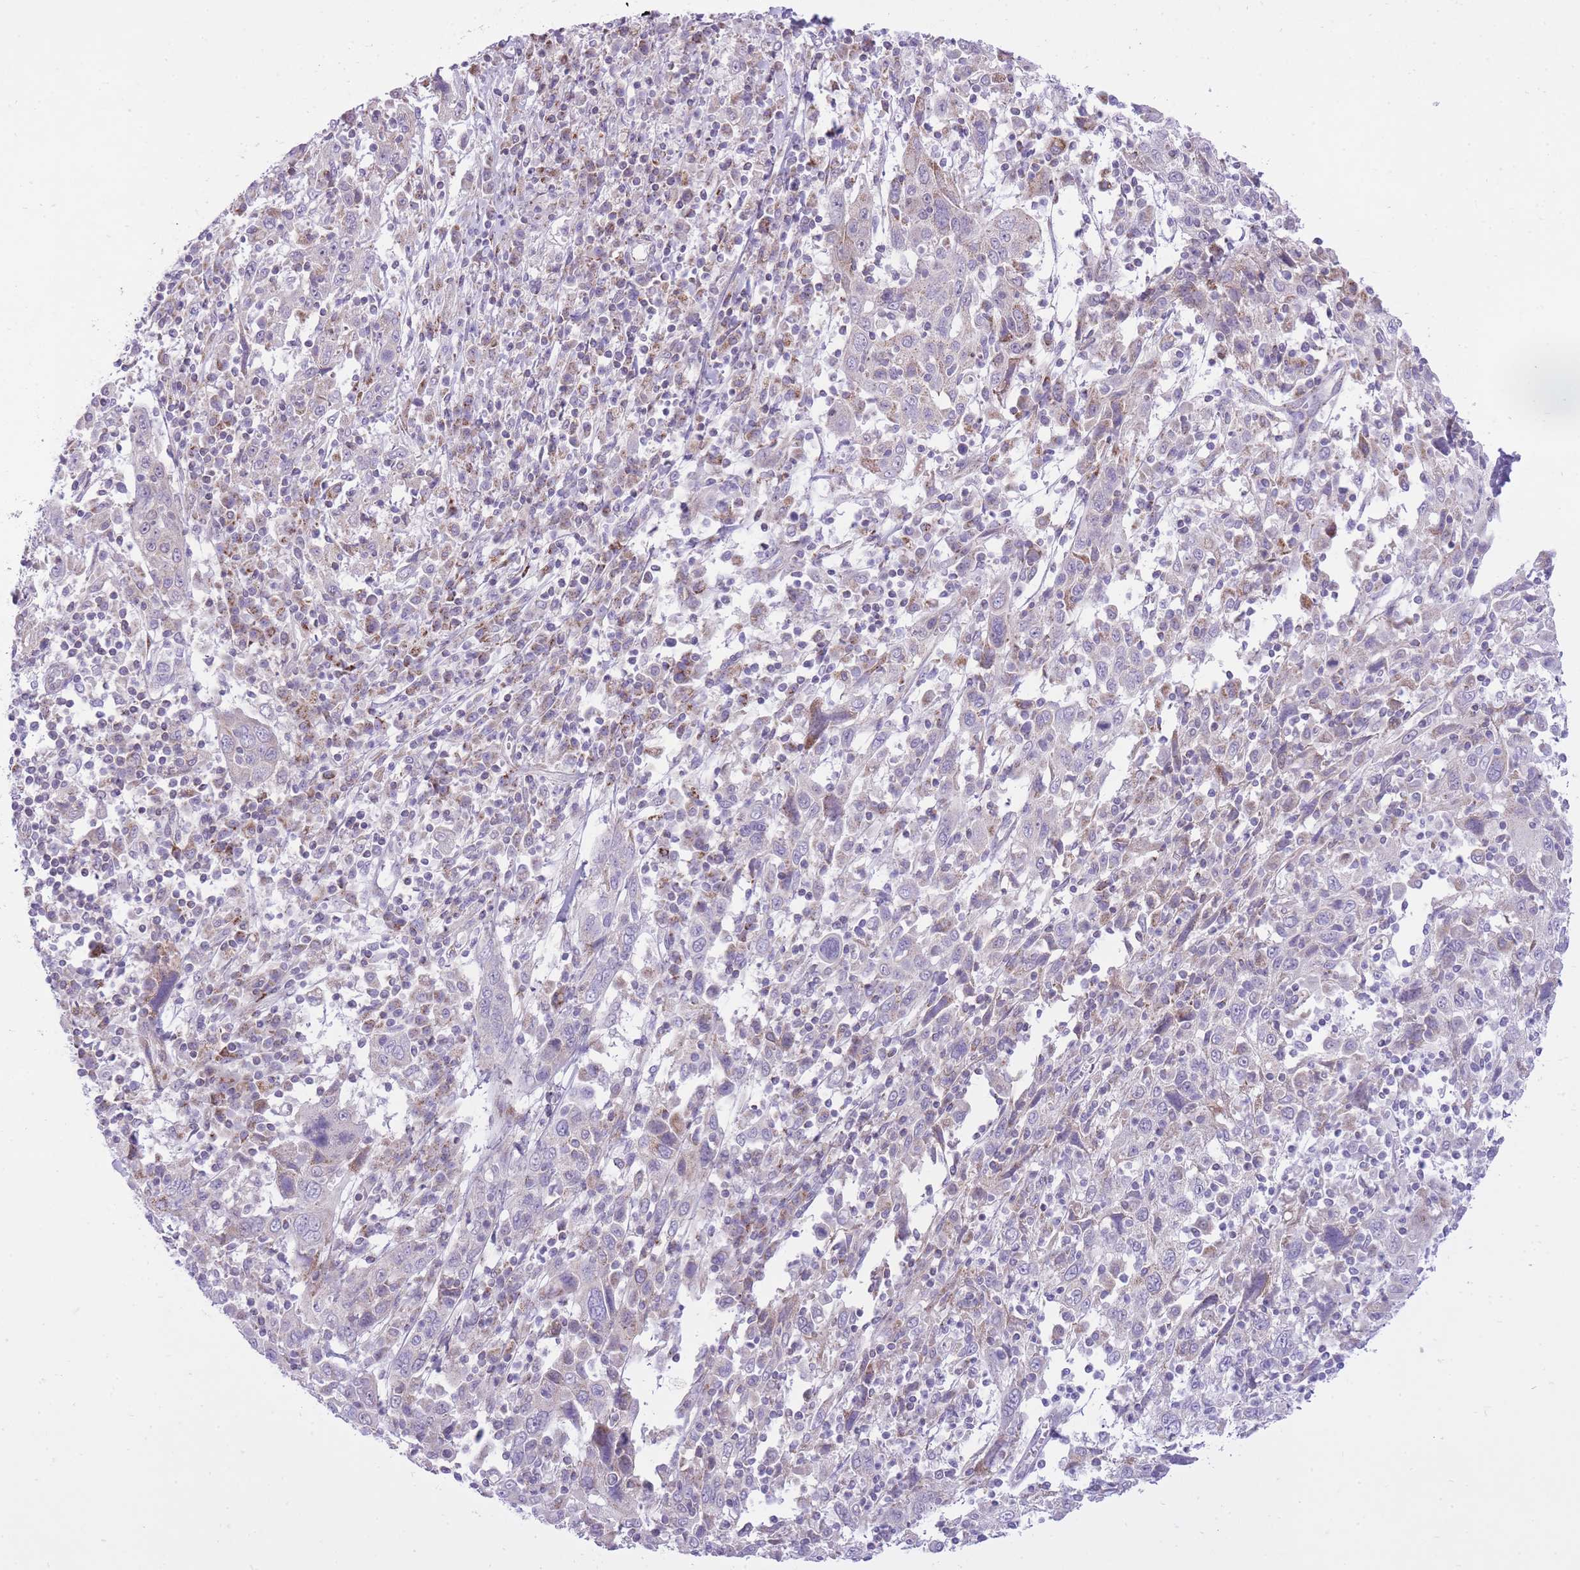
{"staining": {"intensity": "negative", "quantity": "none", "location": "none"}, "tissue": "cervical cancer", "cell_type": "Tumor cells", "image_type": "cancer", "snomed": [{"axis": "morphology", "description": "Squamous cell carcinoma, NOS"}, {"axis": "topography", "description": "Cervix"}], "caption": "This is a micrograph of IHC staining of squamous cell carcinoma (cervical), which shows no staining in tumor cells.", "gene": "DENND2D", "patient": {"sex": "female", "age": 46}}